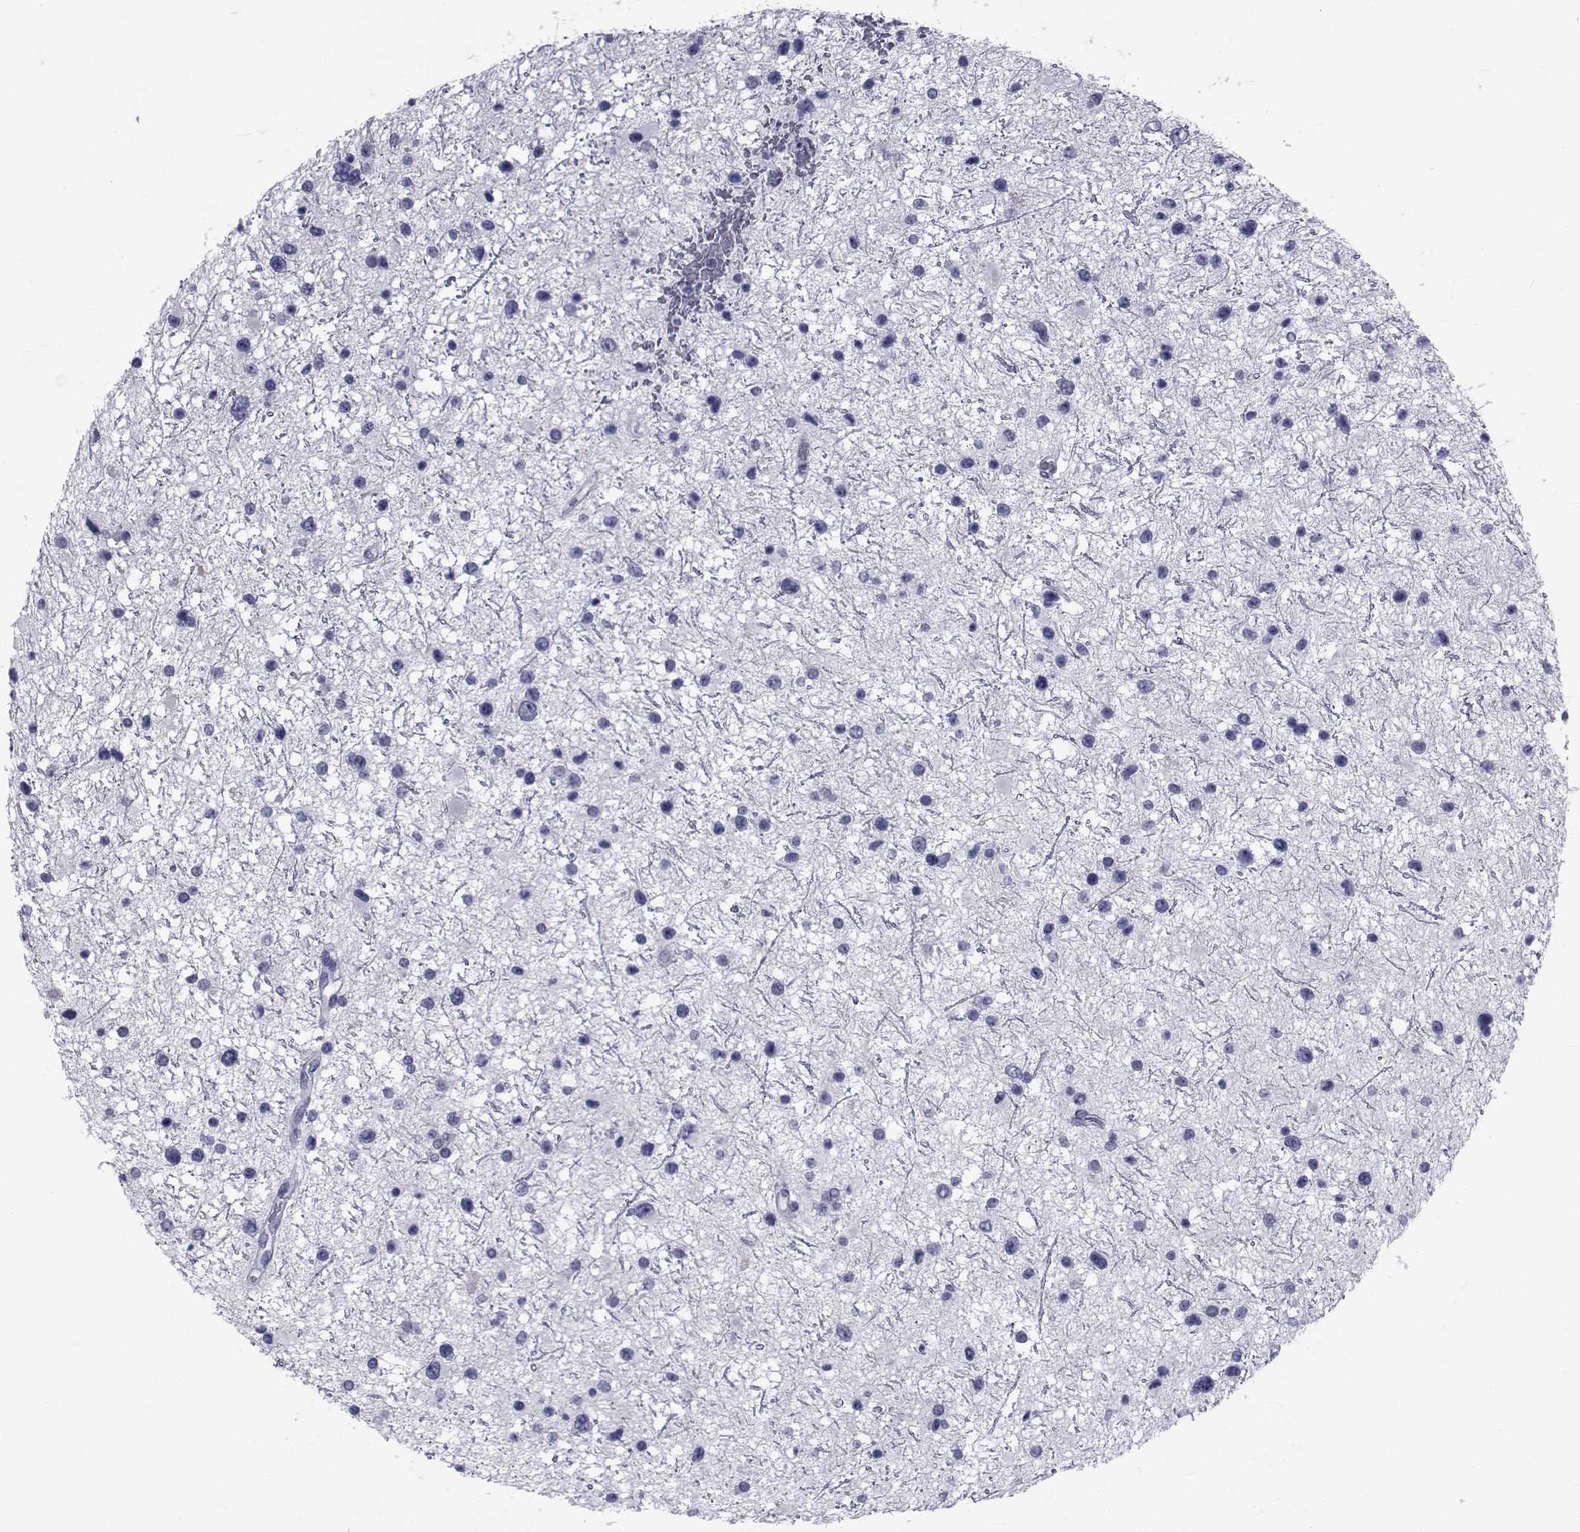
{"staining": {"intensity": "negative", "quantity": "none", "location": "none"}, "tissue": "glioma", "cell_type": "Tumor cells", "image_type": "cancer", "snomed": [{"axis": "morphology", "description": "Glioma, malignant, Low grade"}, {"axis": "topography", "description": "Brain"}], "caption": "Immunohistochemistry of human low-grade glioma (malignant) reveals no expression in tumor cells.", "gene": "GKAP1", "patient": {"sex": "female", "age": 32}}